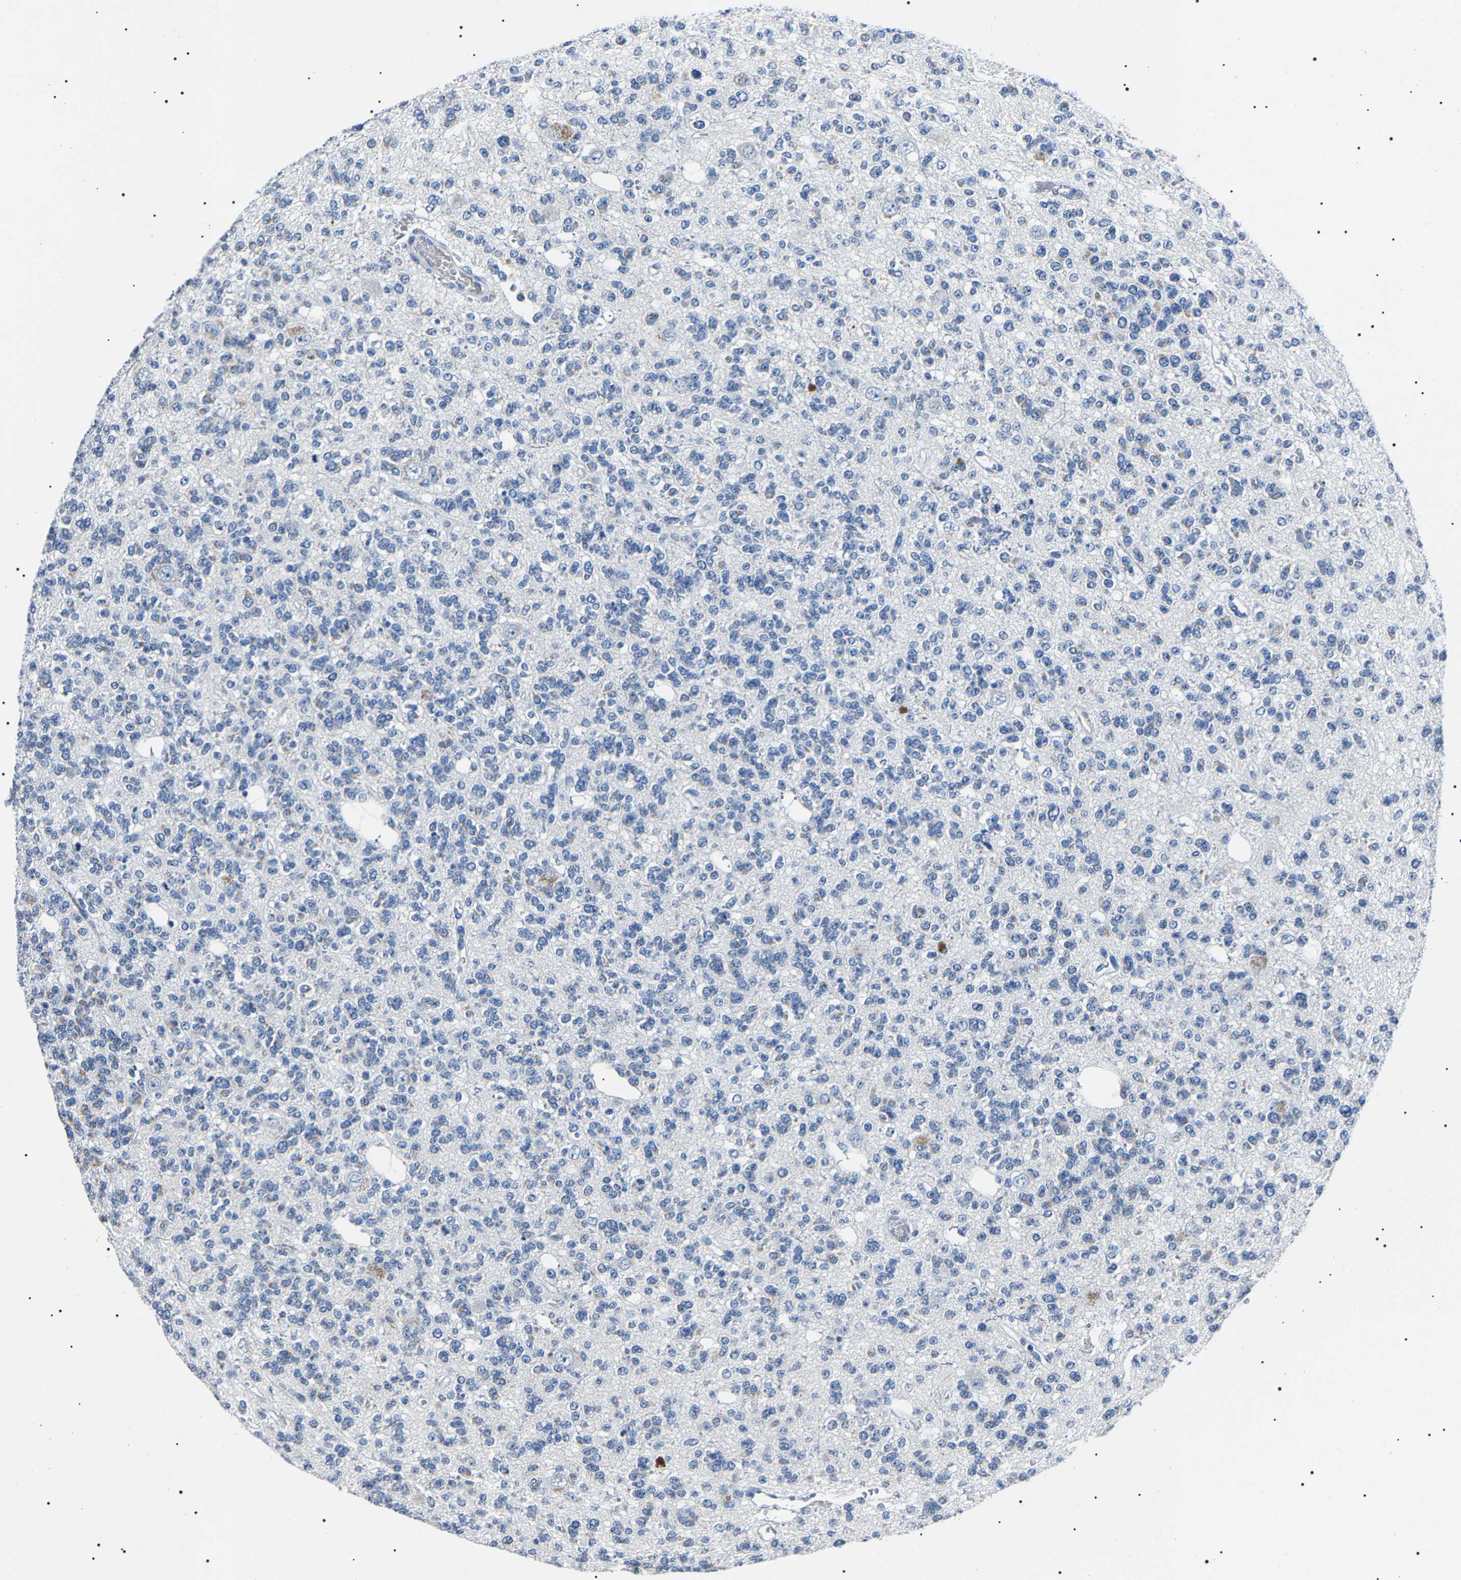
{"staining": {"intensity": "negative", "quantity": "none", "location": "none"}, "tissue": "glioma", "cell_type": "Tumor cells", "image_type": "cancer", "snomed": [{"axis": "morphology", "description": "Glioma, malignant, Low grade"}, {"axis": "topography", "description": "Brain"}], "caption": "This is a image of immunohistochemistry staining of low-grade glioma (malignant), which shows no positivity in tumor cells.", "gene": "KLK15", "patient": {"sex": "male", "age": 38}}